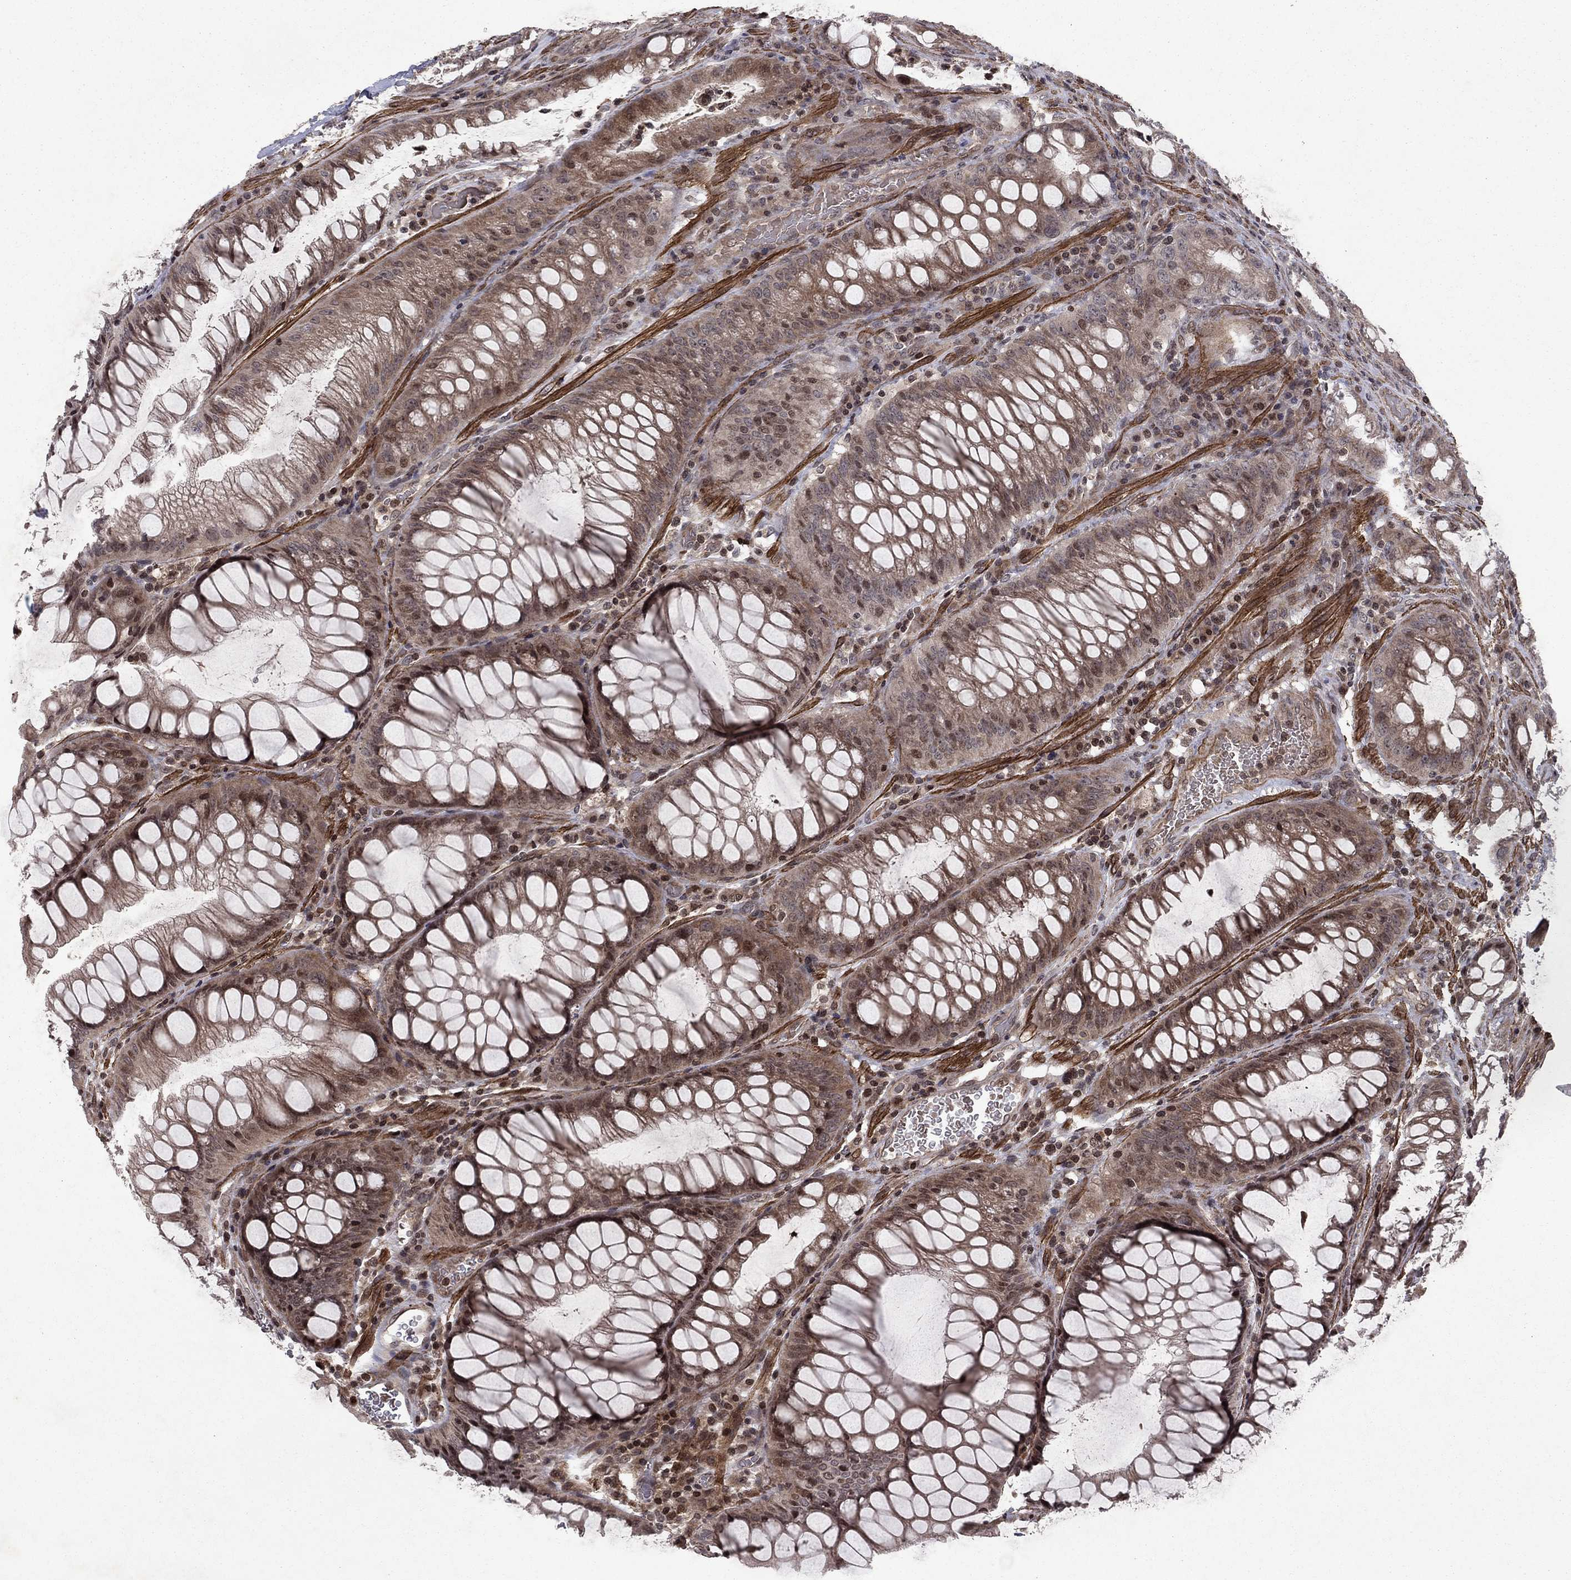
{"staining": {"intensity": "weak", "quantity": ">75%", "location": "cytoplasmic/membranous"}, "tissue": "colorectal cancer", "cell_type": "Tumor cells", "image_type": "cancer", "snomed": [{"axis": "morphology", "description": "Adenocarcinoma, NOS"}, {"axis": "topography", "description": "Rectum"}], "caption": "Immunohistochemical staining of human colorectal adenocarcinoma demonstrates low levels of weak cytoplasmic/membranous protein expression in about >75% of tumor cells.", "gene": "SORBS1", "patient": {"sex": "male", "age": 63}}